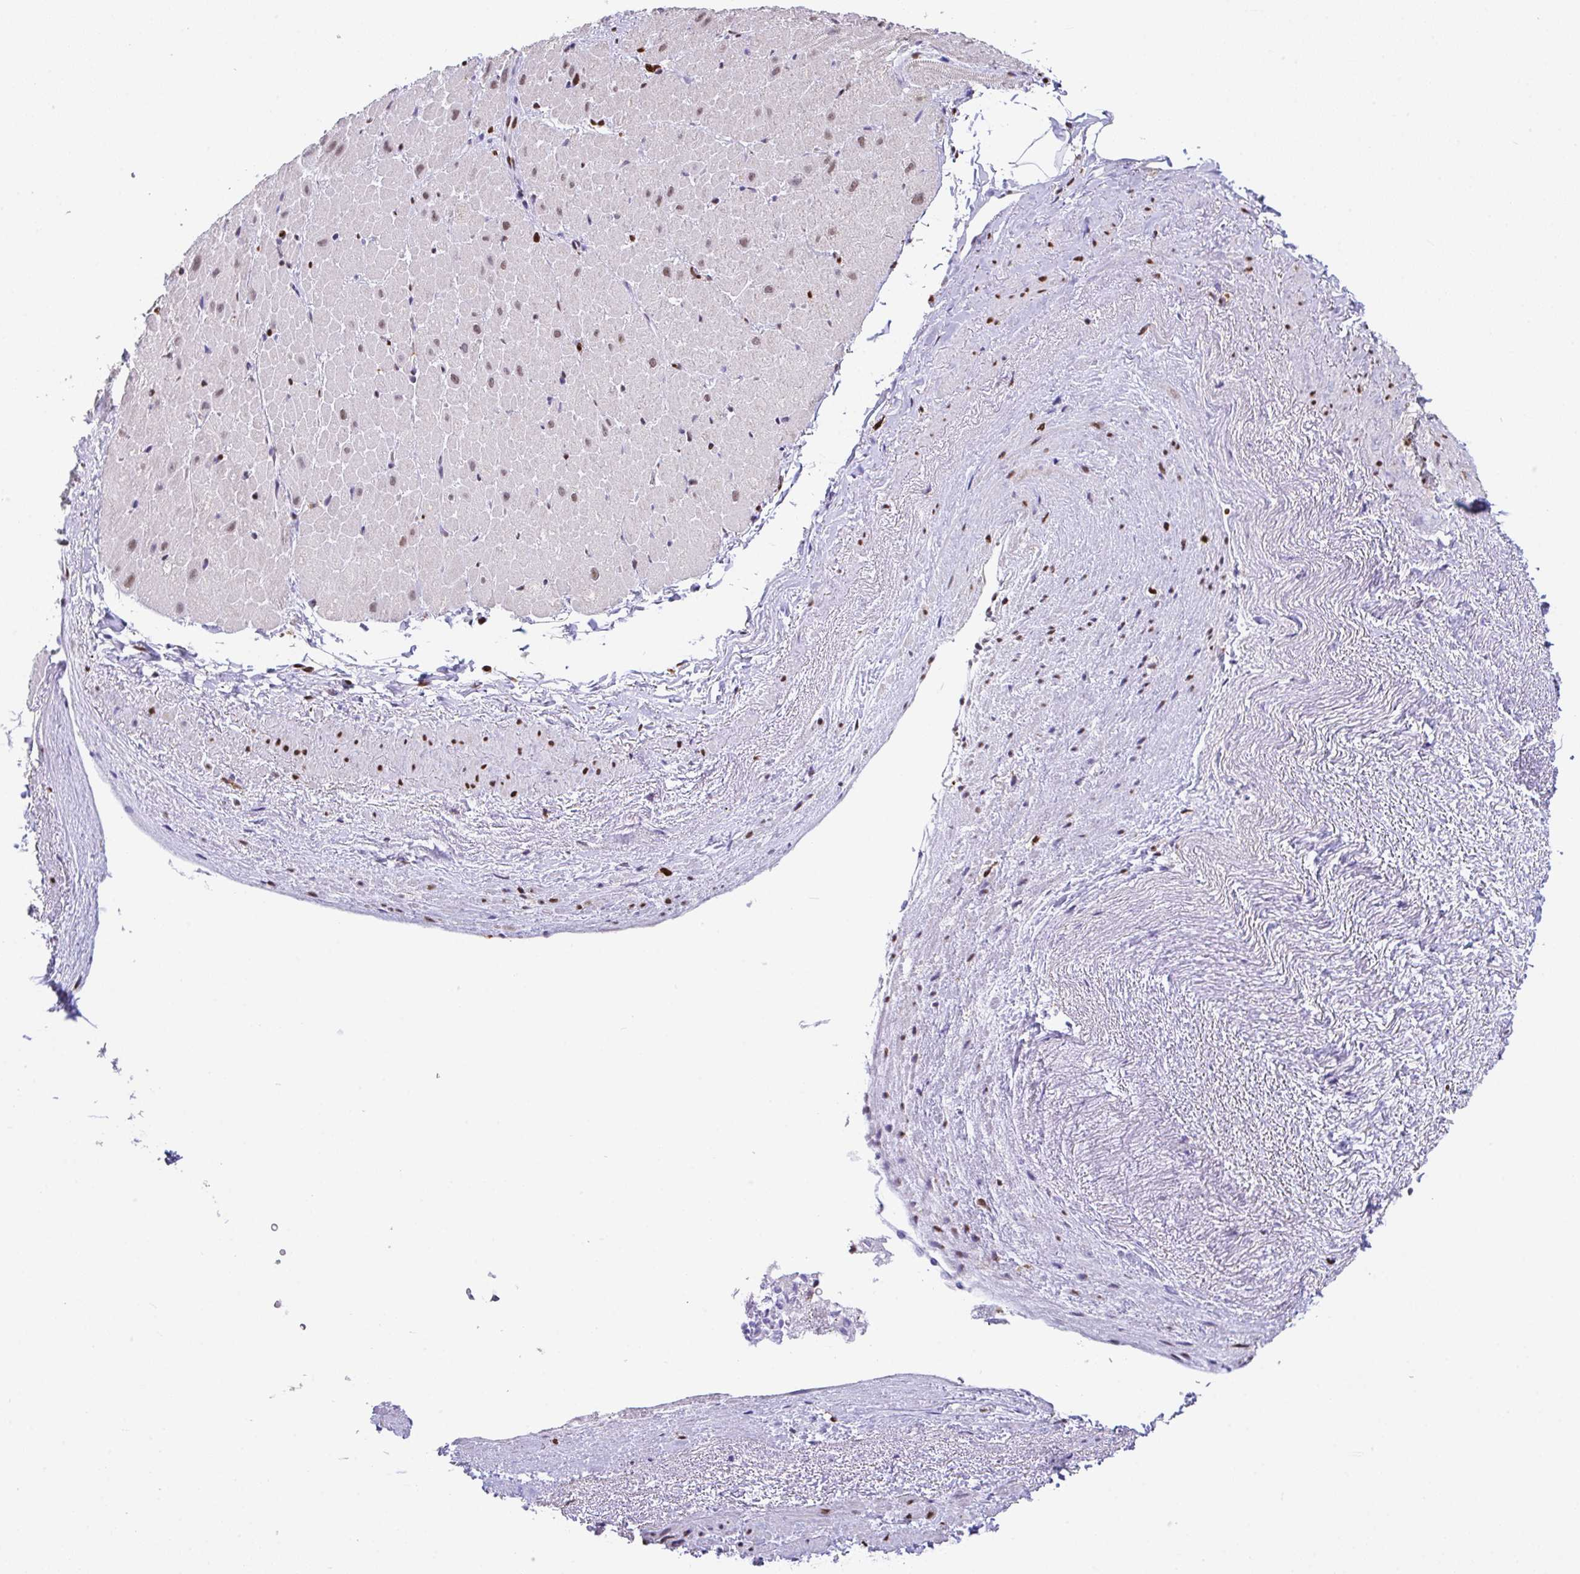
{"staining": {"intensity": "moderate", "quantity": "25%-75%", "location": "nuclear"}, "tissue": "heart muscle", "cell_type": "Cardiomyocytes", "image_type": "normal", "snomed": [{"axis": "morphology", "description": "Normal tissue, NOS"}, {"axis": "topography", "description": "Heart"}], "caption": "Immunohistochemical staining of unremarkable human heart muscle exhibits 25%-75% levels of moderate nuclear protein positivity in approximately 25%-75% of cardiomyocytes.", "gene": "BTBD10", "patient": {"sex": "male", "age": 62}}